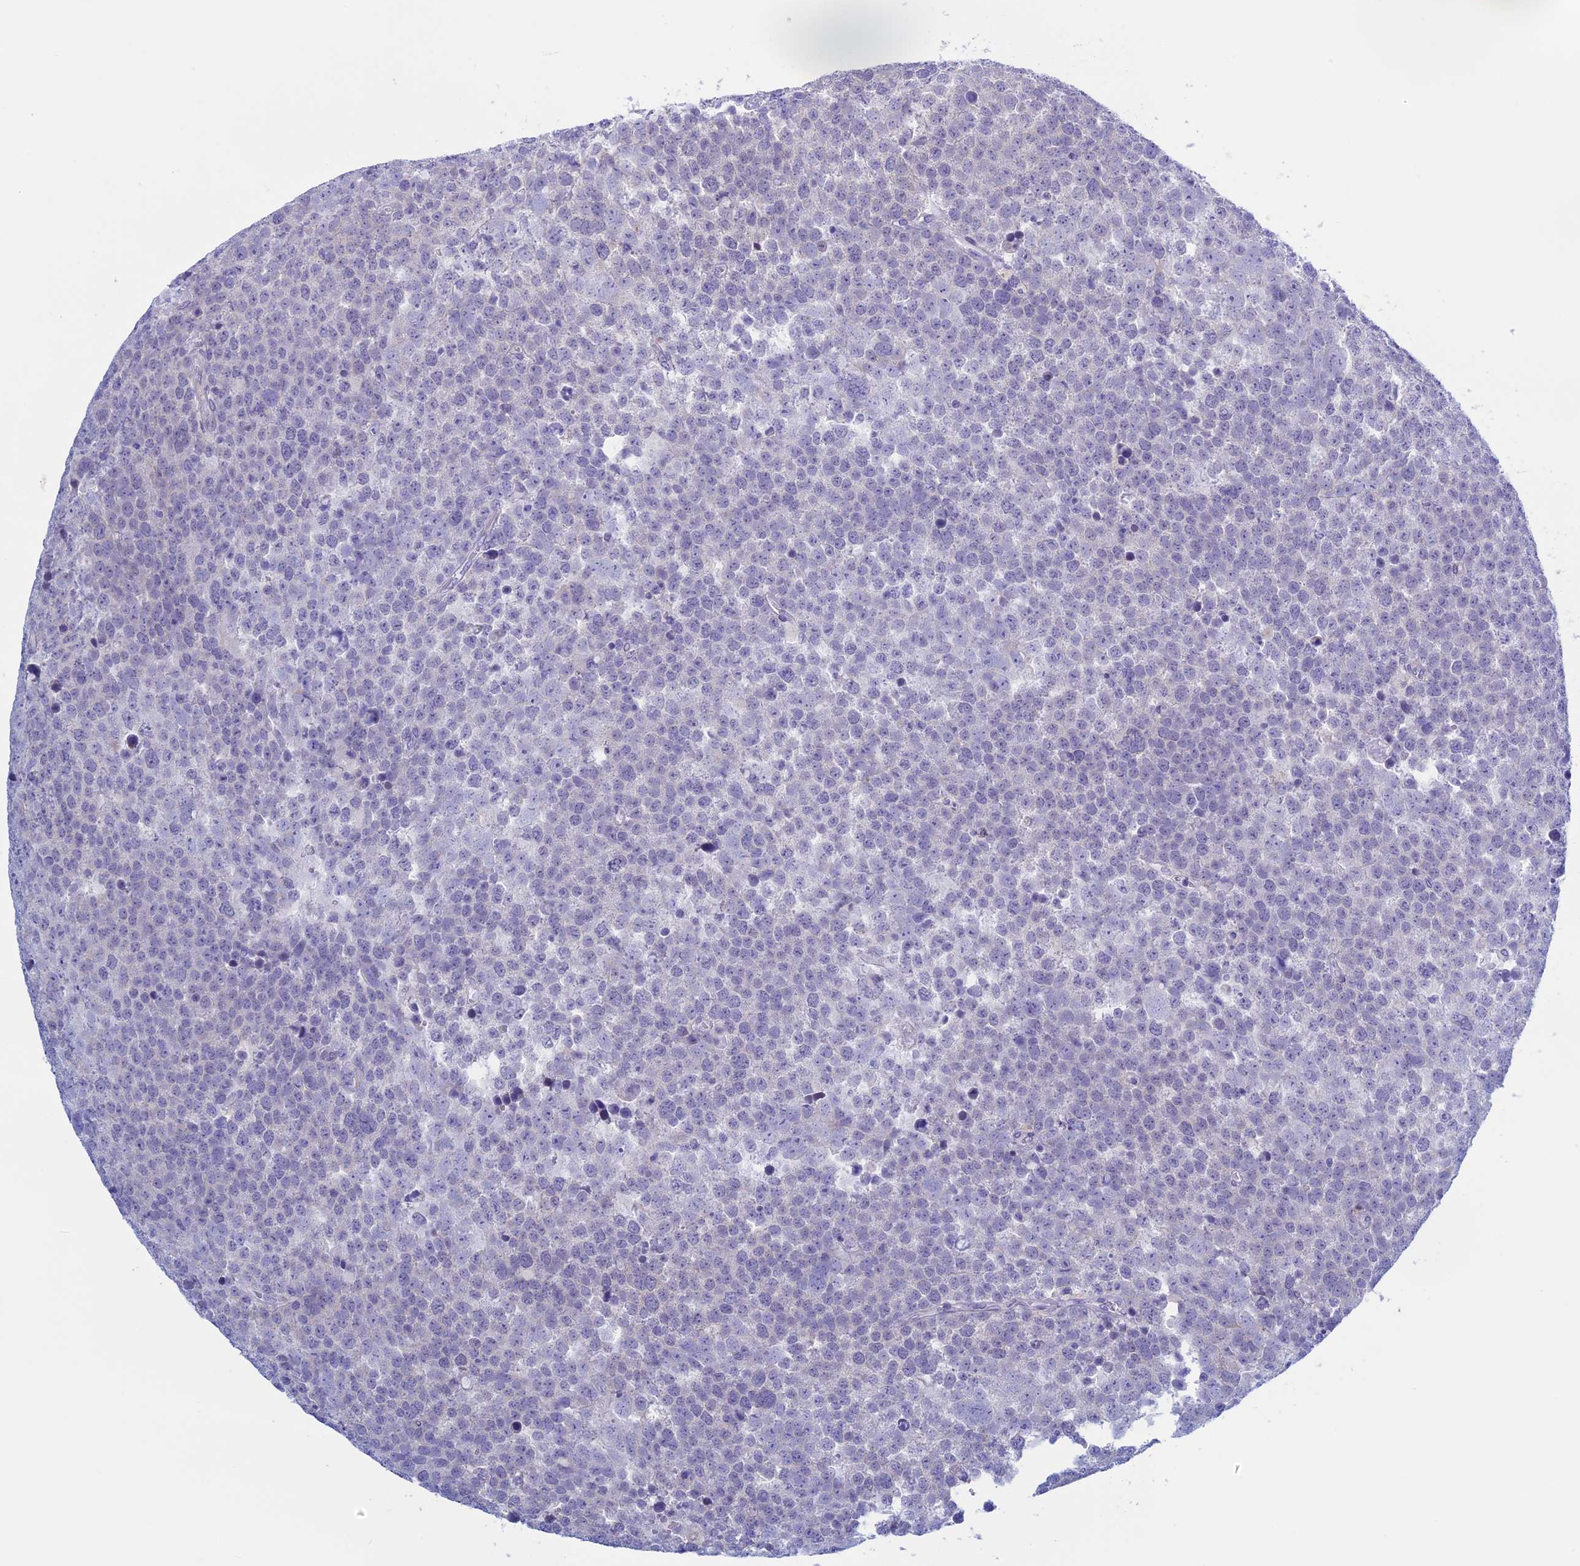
{"staining": {"intensity": "negative", "quantity": "none", "location": "none"}, "tissue": "testis cancer", "cell_type": "Tumor cells", "image_type": "cancer", "snomed": [{"axis": "morphology", "description": "Seminoma, NOS"}, {"axis": "topography", "description": "Testis"}], "caption": "The micrograph displays no significant positivity in tumor cells of testis cancer (seminoma).", "gene": "LHFPL2", "patient": {"sex": "male", "age": 71}}